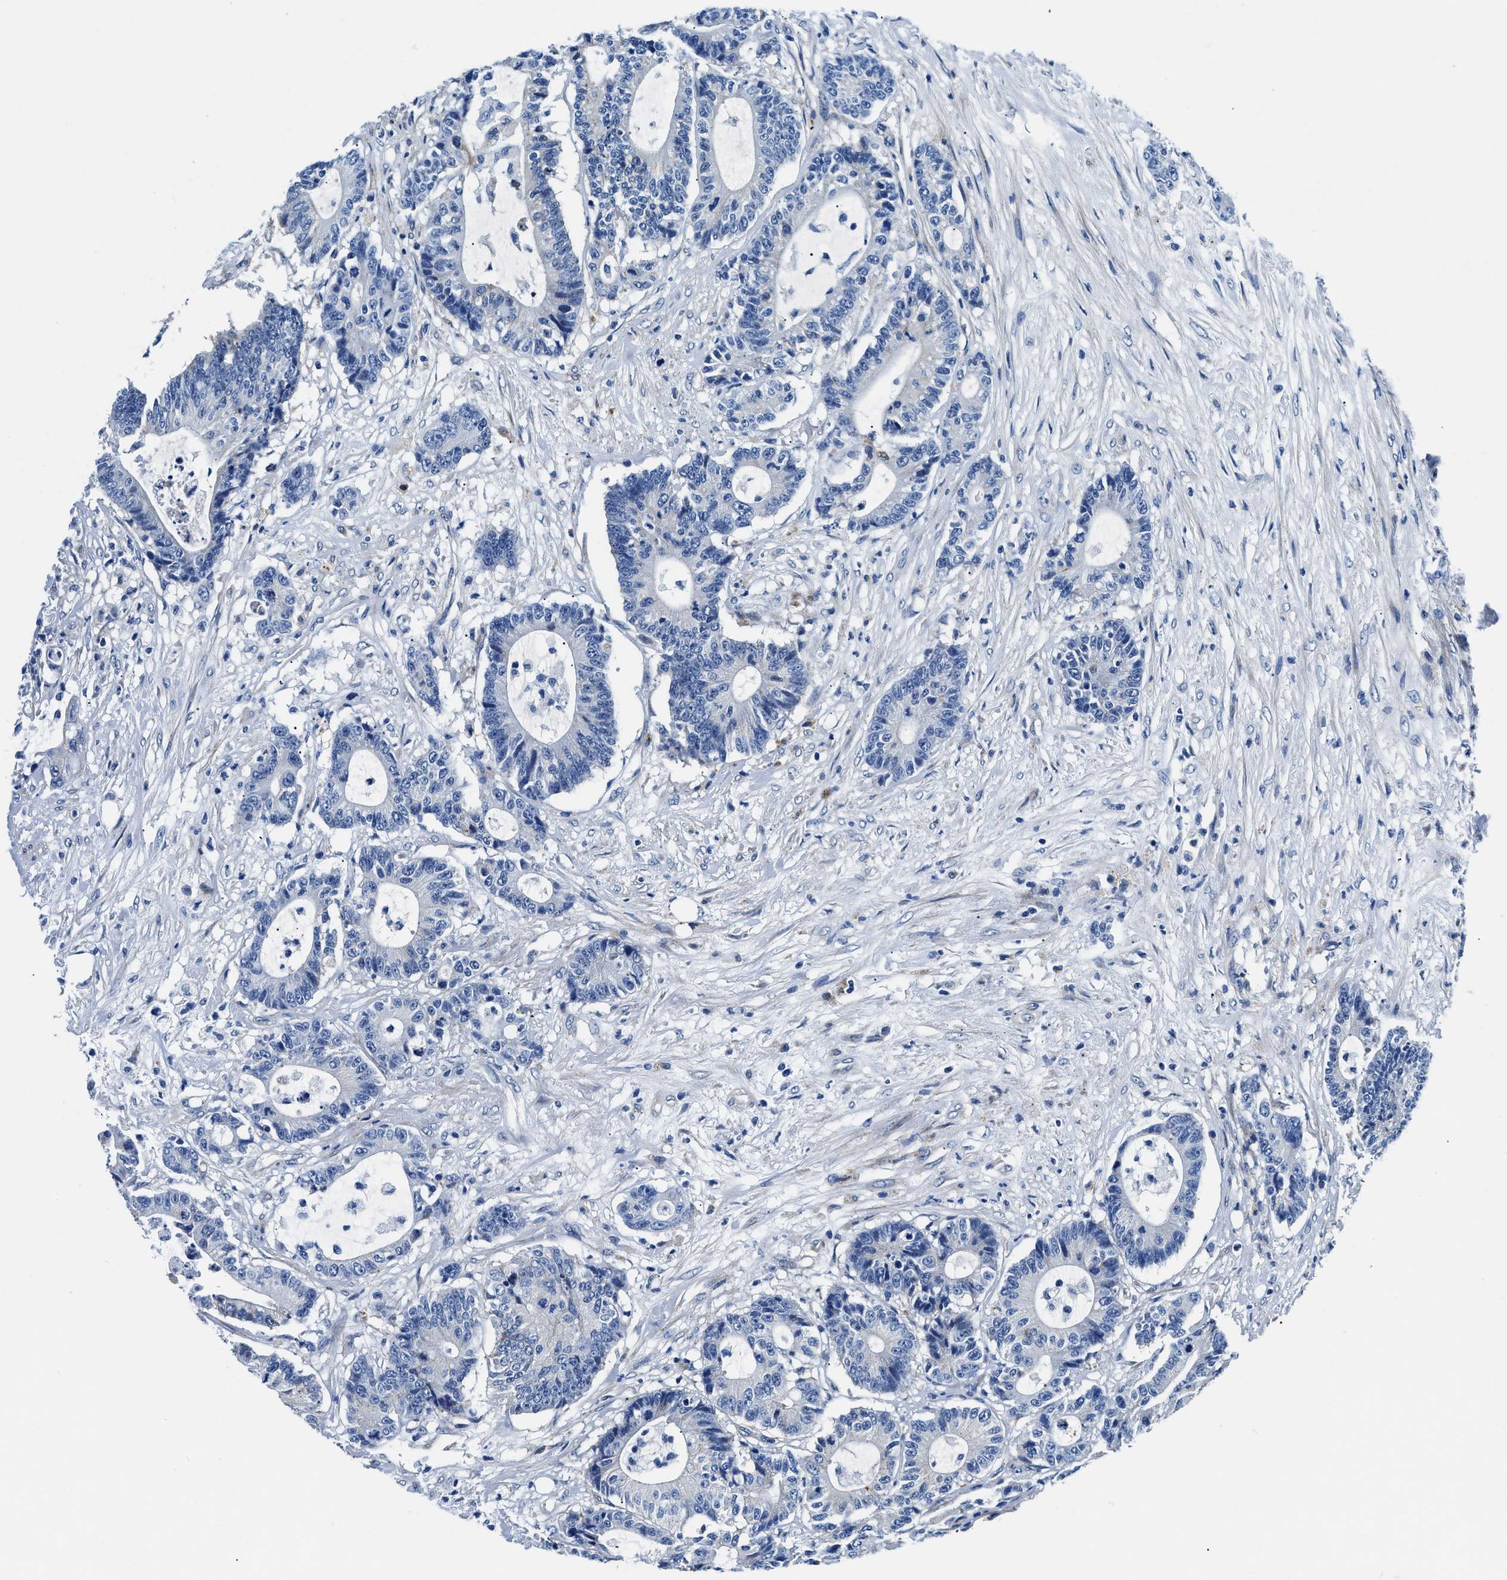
{"staining": {"intensity": "negative", "quantity": "none", "location": "none"}, "tissue": "colorectal cancer", "cell_type": "Tumor cells", "image_type": "cancer", "snomed": [{"axis": "morphology", "description": "Adenocarcinoma, NOS"}, {"axis": "topography", "description": "Colon"}], "caption": "High magnification brightfield microscopy of colorectal cancer (adenocarcinoma) stained with DAB (brown) and counterstained with hematoxylin (blue): tumor cells show no significant positivity.", "gene": "DAG1", "patient": {"sex": "female", "age": 84}}